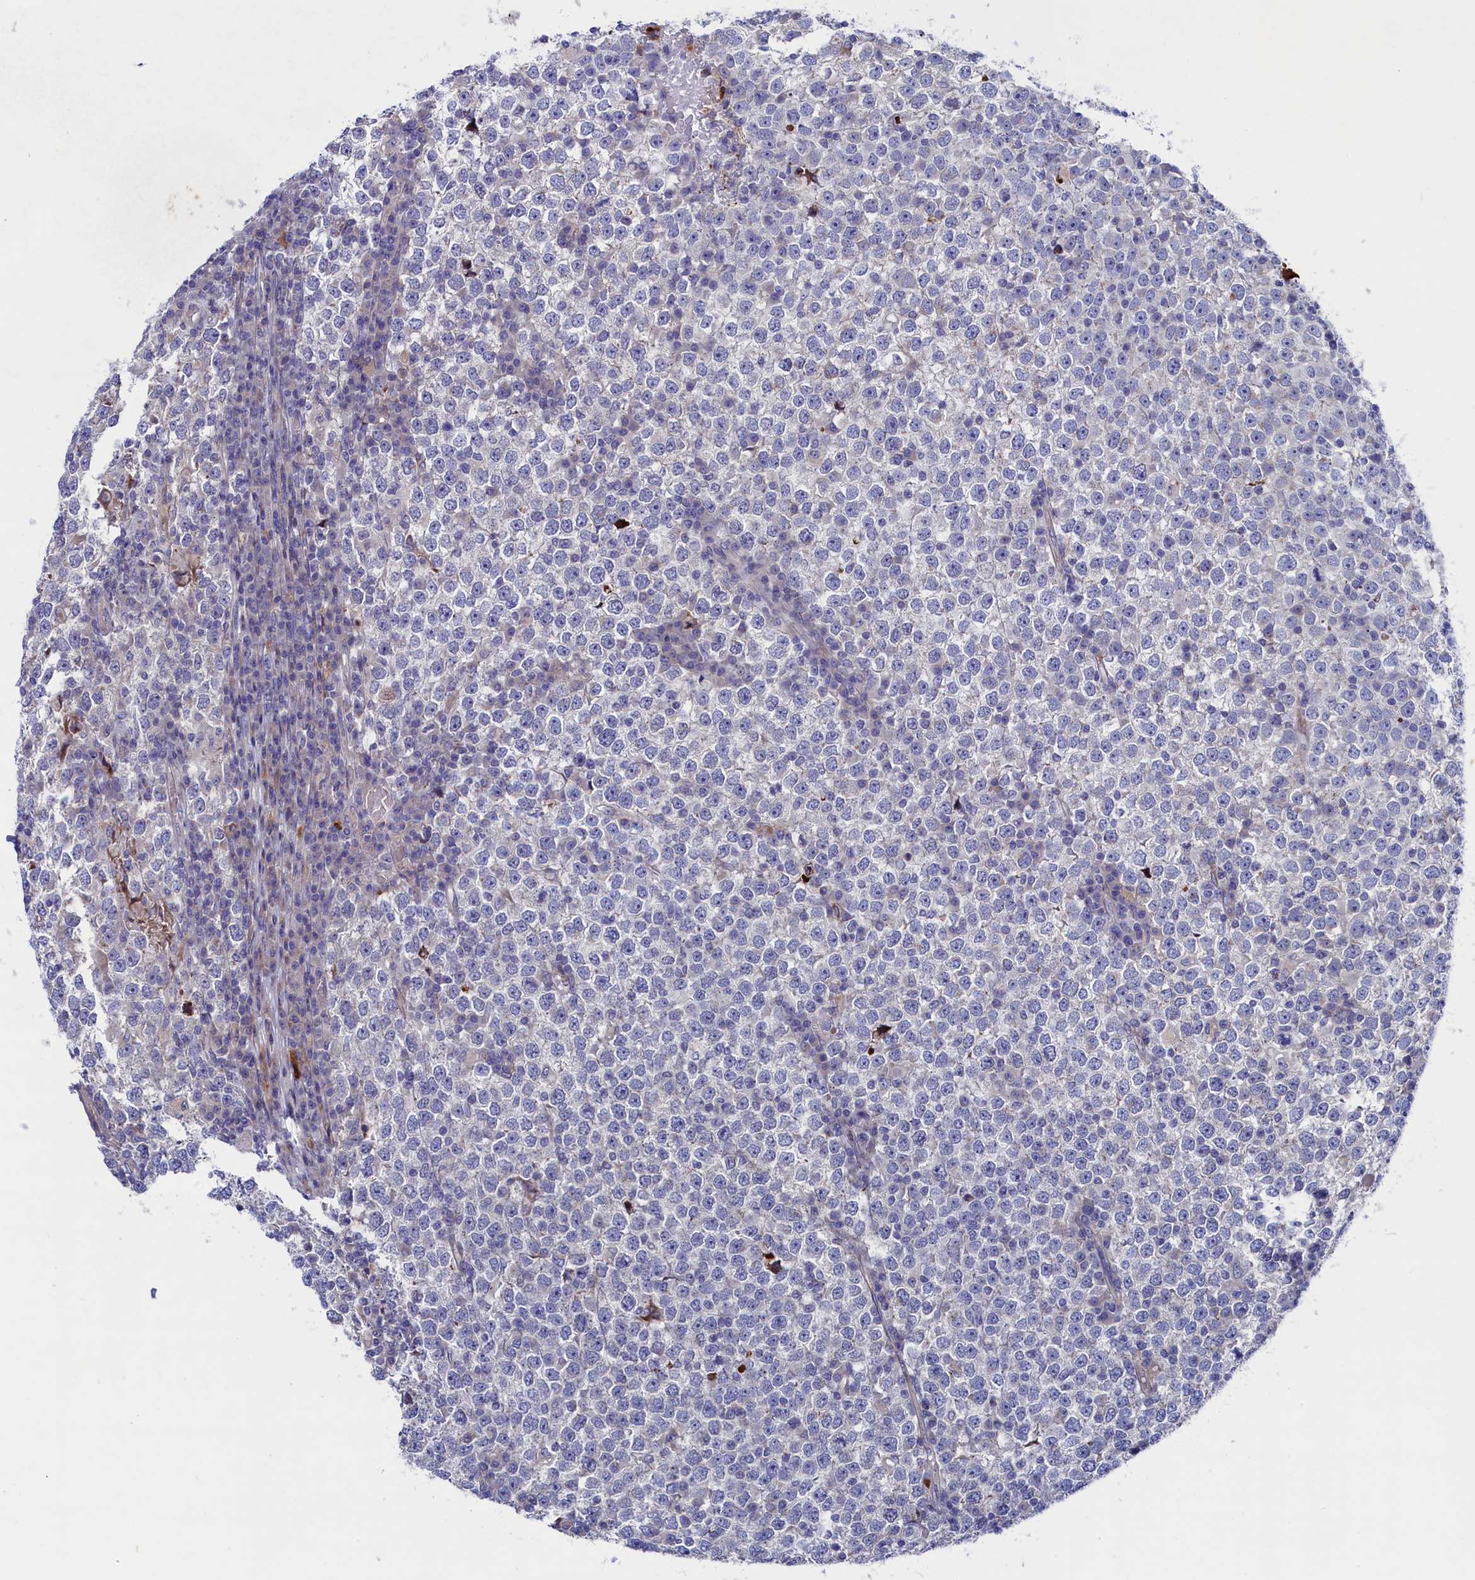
{"staining": {"intensity": "negative", "quantity": "none", "location": "none"}, "tissue": "testis cancer", "cell_type": "Tumor cells", "image_type": "cancer", "snomed": [{"axis": "morphology", "description": "Seminoma, NOS"}, {"axis": "topography", "description": "Testis"}], "caption": "DAB (3,3'-diaminobenzidine) immunohistochemical staining of testis cancer (seminoma) displays no significant expression in tumor cells.", "gene": "NUDT7", "patient": {"sex": "male", "age": 65}}